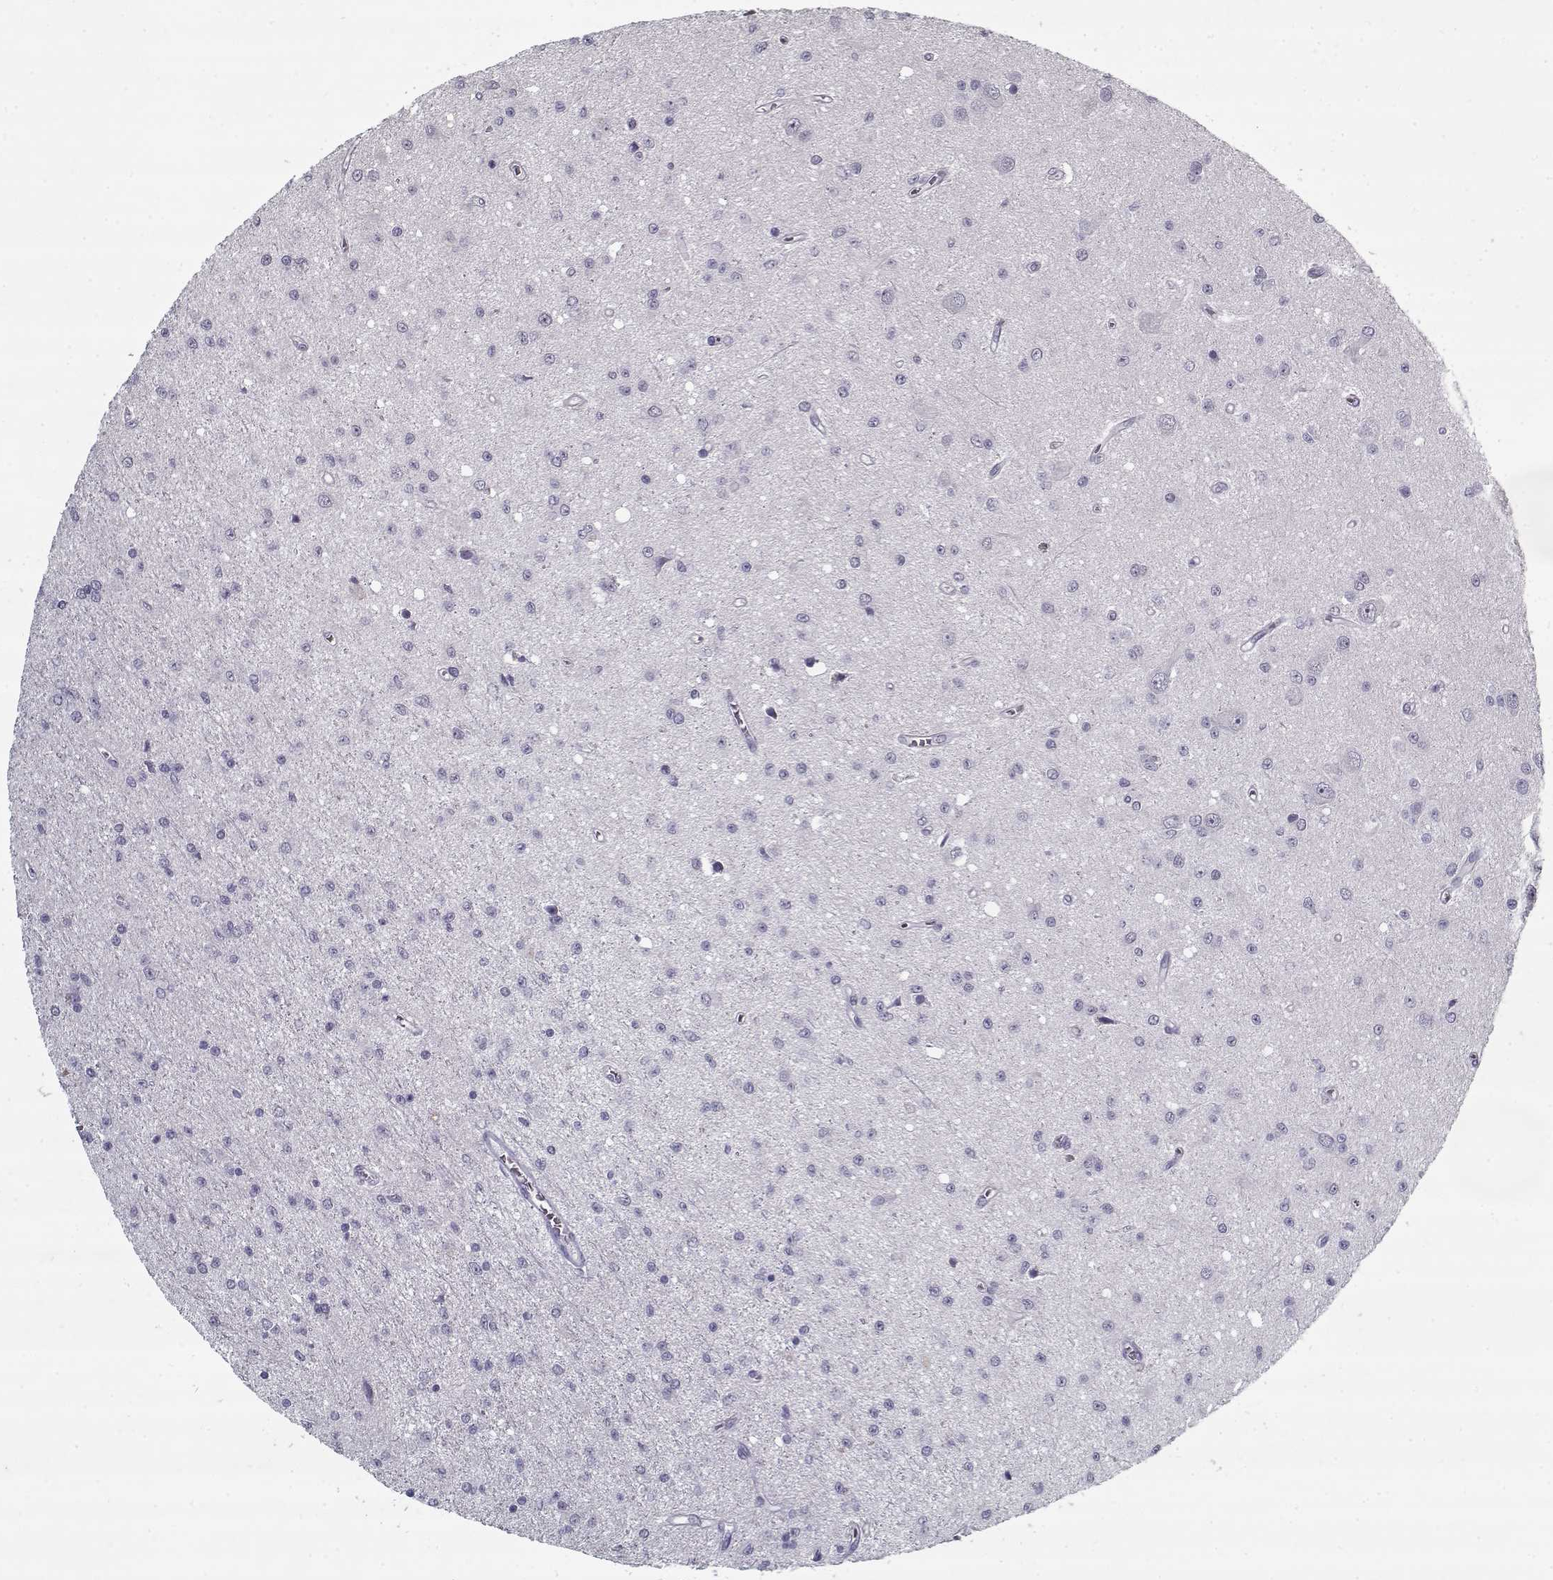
{"staining": {"intensity": "negative", "quantity": "none", "location": "none"}, "tissue": "glioma", "cell_type": "Tumor cells", "image_type": "cancer", "snomed": [{"axis": "morphology", "description": "Glioma, malignant, Low grade"}, {"axis": "topography", "description": "Brain"}], "caption": "Protein analysis of low-grade glioma (malignant) demonstrates no significant expression in tumor cells.", "gene": "RNF32", "patient": {"sex": "female", "age": 45}}